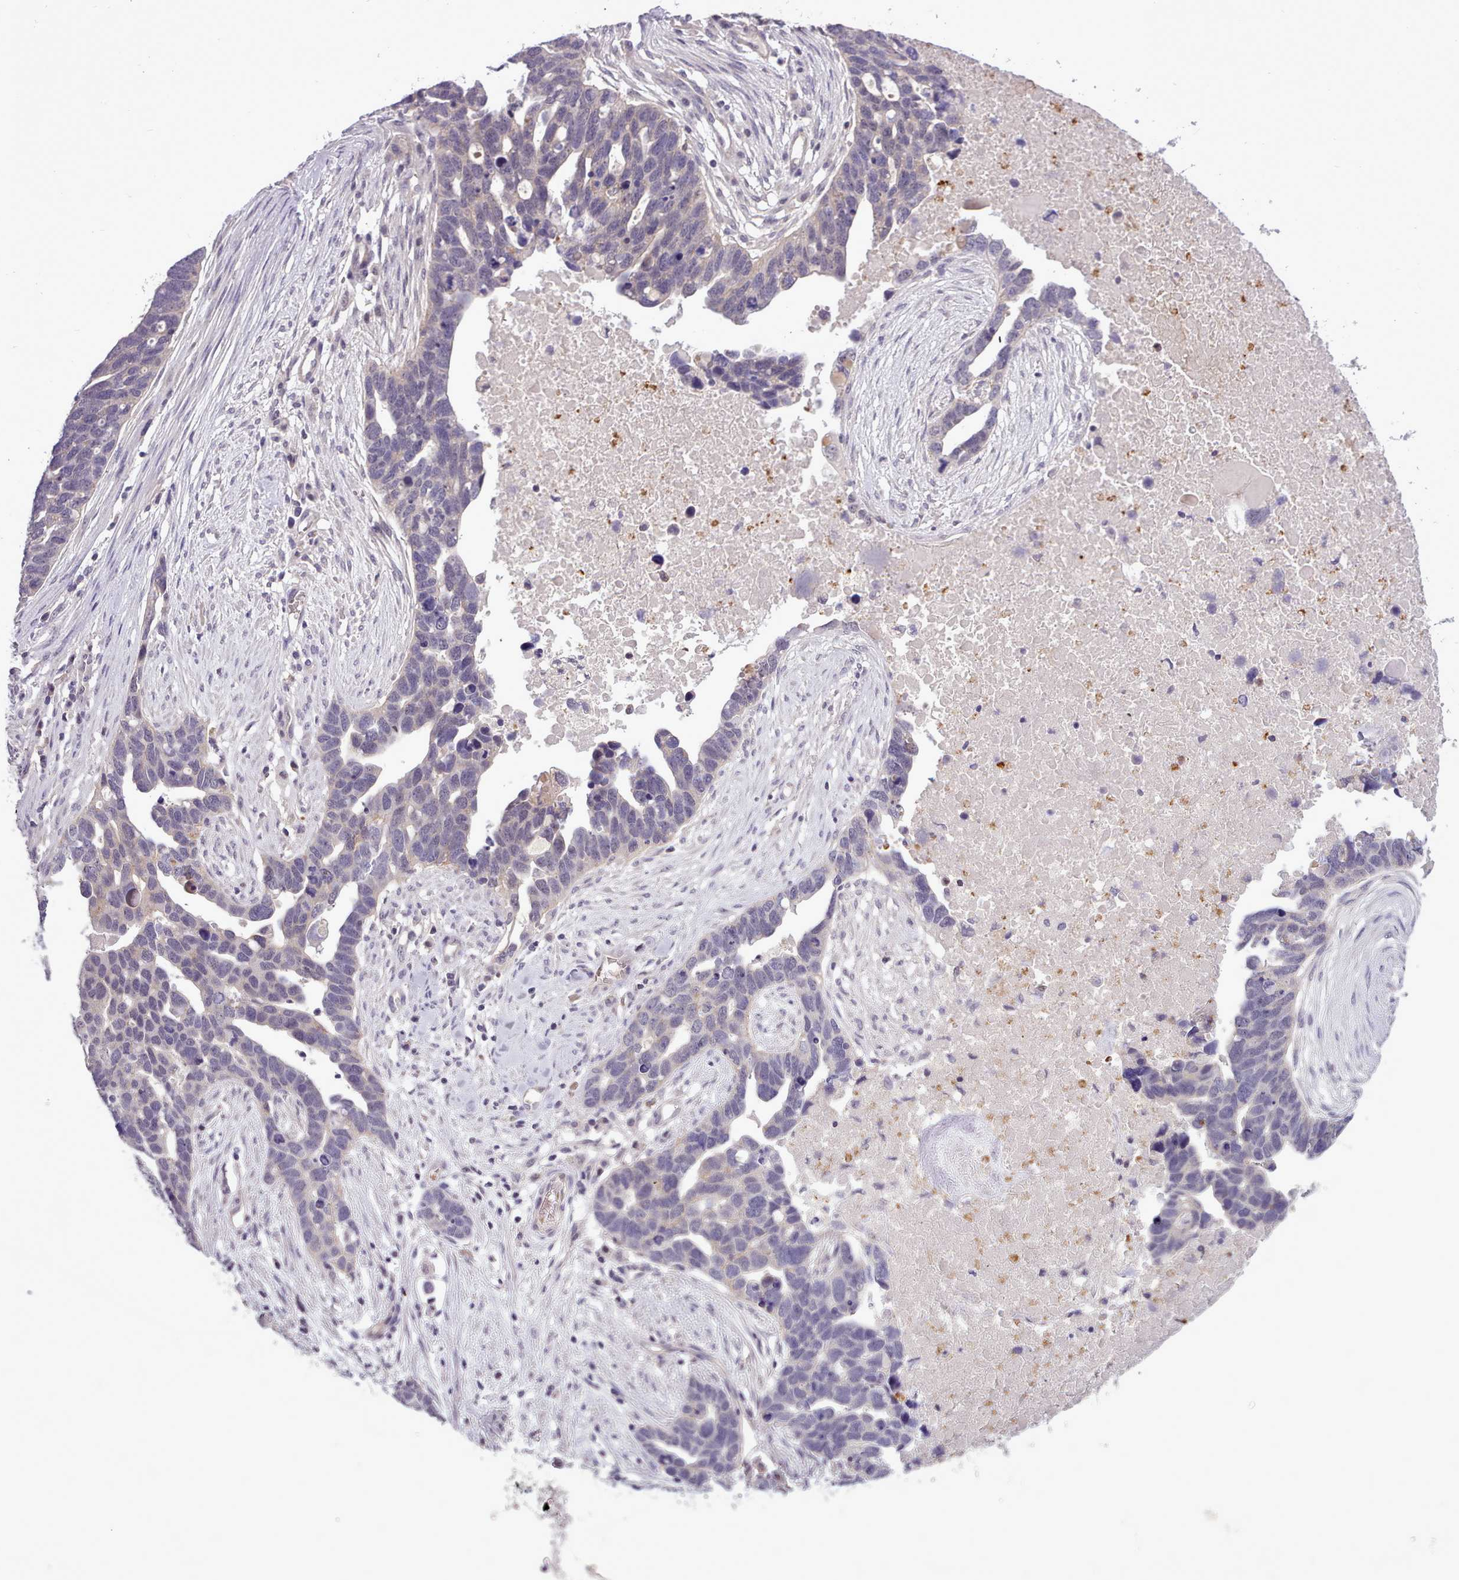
{"staining": {"intensity": "negative", "quantity": "none", "location": "none"}, "tissue": "ovarian cancer", "cell_type": "Tumor cells", "image_type": "cancer", "snomed": [{"axis": "morphology", "description": "Cystadenocarcinoma, serous, NOS"}, {"axis": "topography", "description": "Ovary"}], "caption": "Human ovarian serous cystadenocarcinoma stained for a protein using immunohistochemistry shows no expression in tumor cells.", "gene": "KCTD16", "patient": {"sex": "female", "age": 54}}